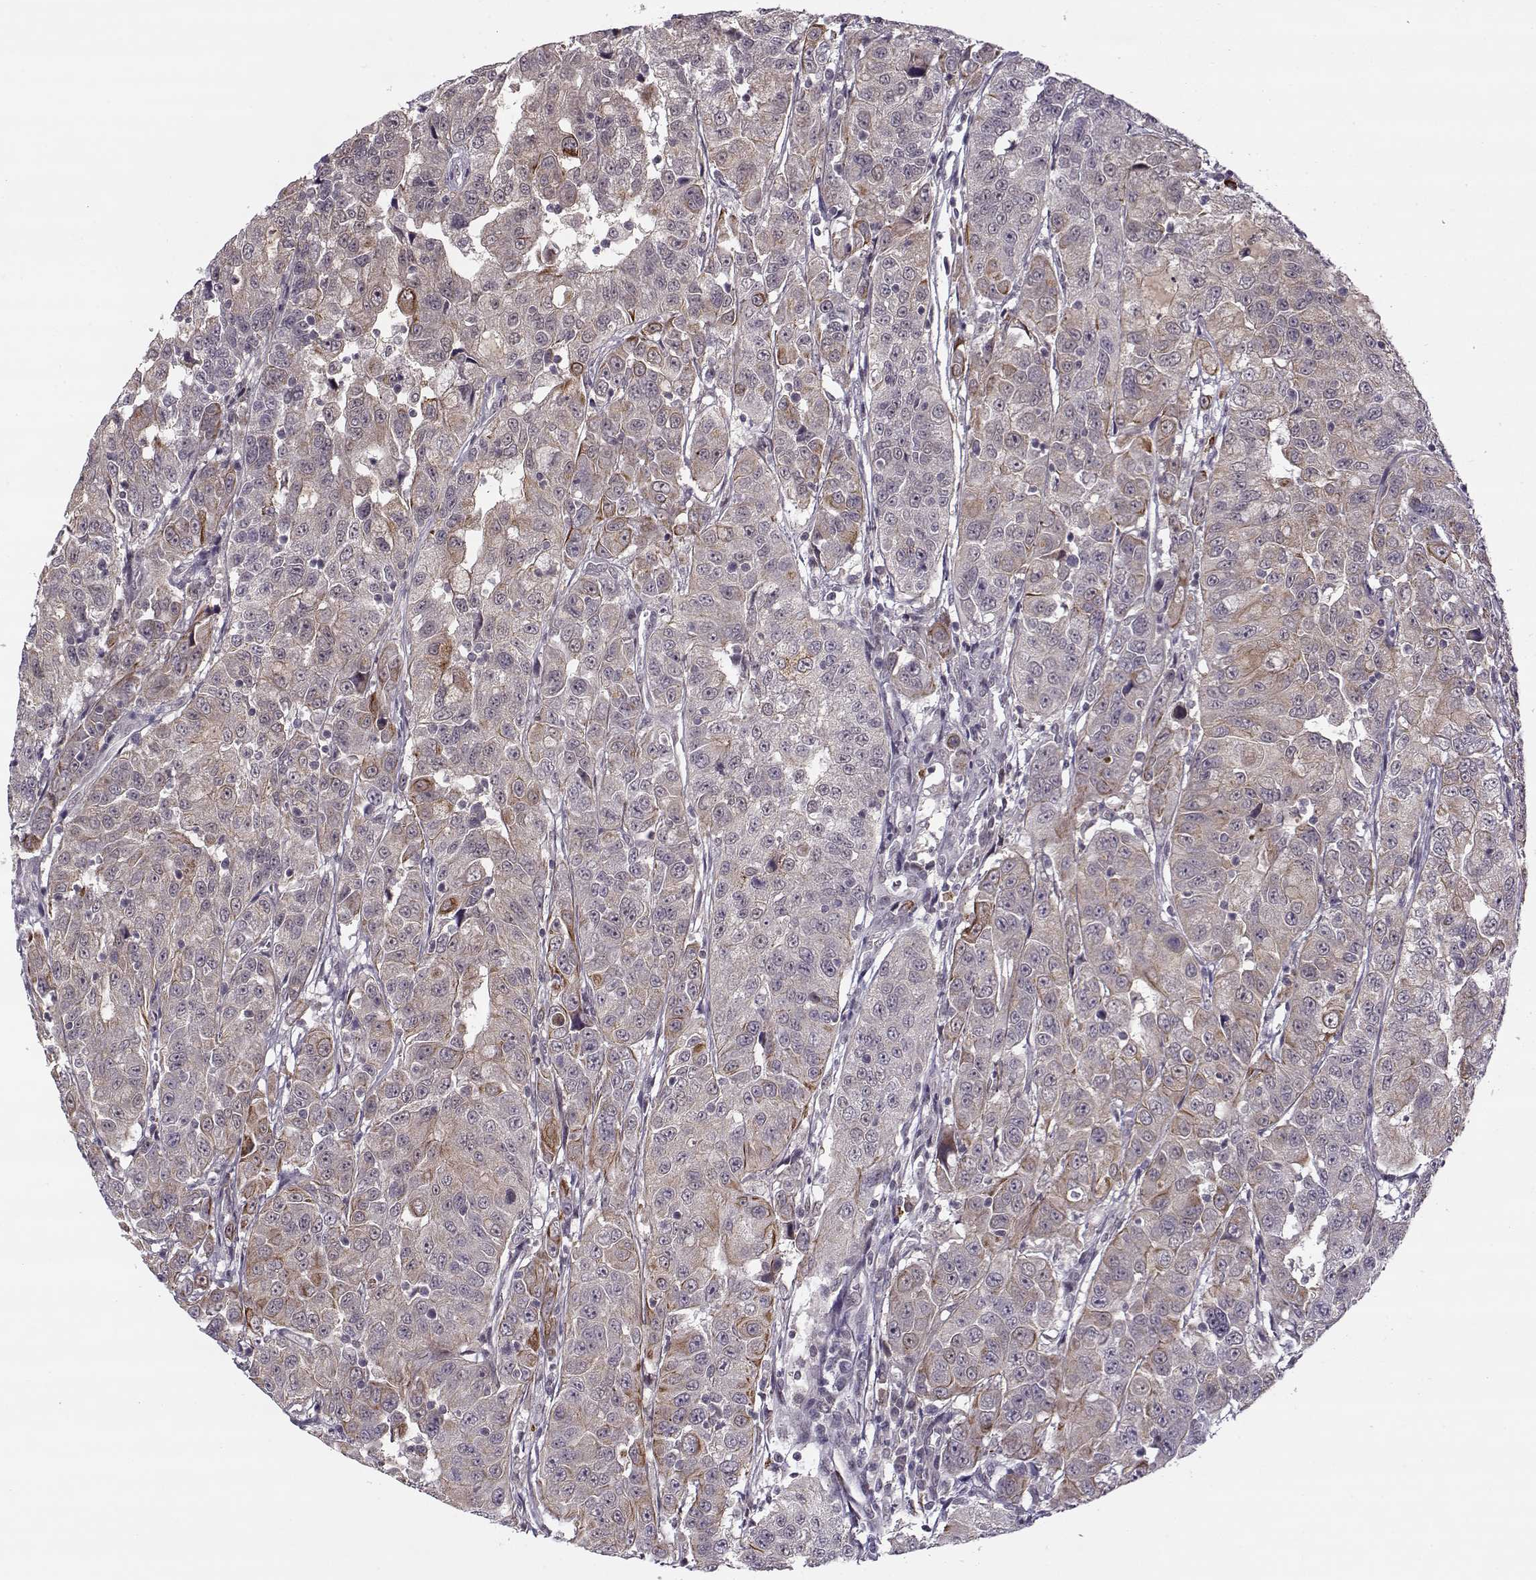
{"staining": {"intensity": "moderate", "quantity": "<25%", "location": "cytoplasmic/membranous"}, "tissue": "urothelial cancer", "cell_type": "Tumor cells", "image_type": "cancer", "snomed": [{"axis": "morphology", "description": "Urothelial carcinoma, NOS"}, {"axis": "morphology", "description": "Urothelial carcinoma, High grade"}, {"axis": "topography", "description": "Urinary bladder"}], "caption": "IHC staining of urothelial cancer, which shows low levels of moderate cytoplasmic/membranous positivity in approximately <25% of tumor cells indicating moderate cytoplasmic/membranous protein expression. The staining was performed using DAB (brown) for protein detection and nuclei were counterstained in hematoxylin (blue).", "gene": "DENND4B", "patient": {"sex": "female", "age": 73}}